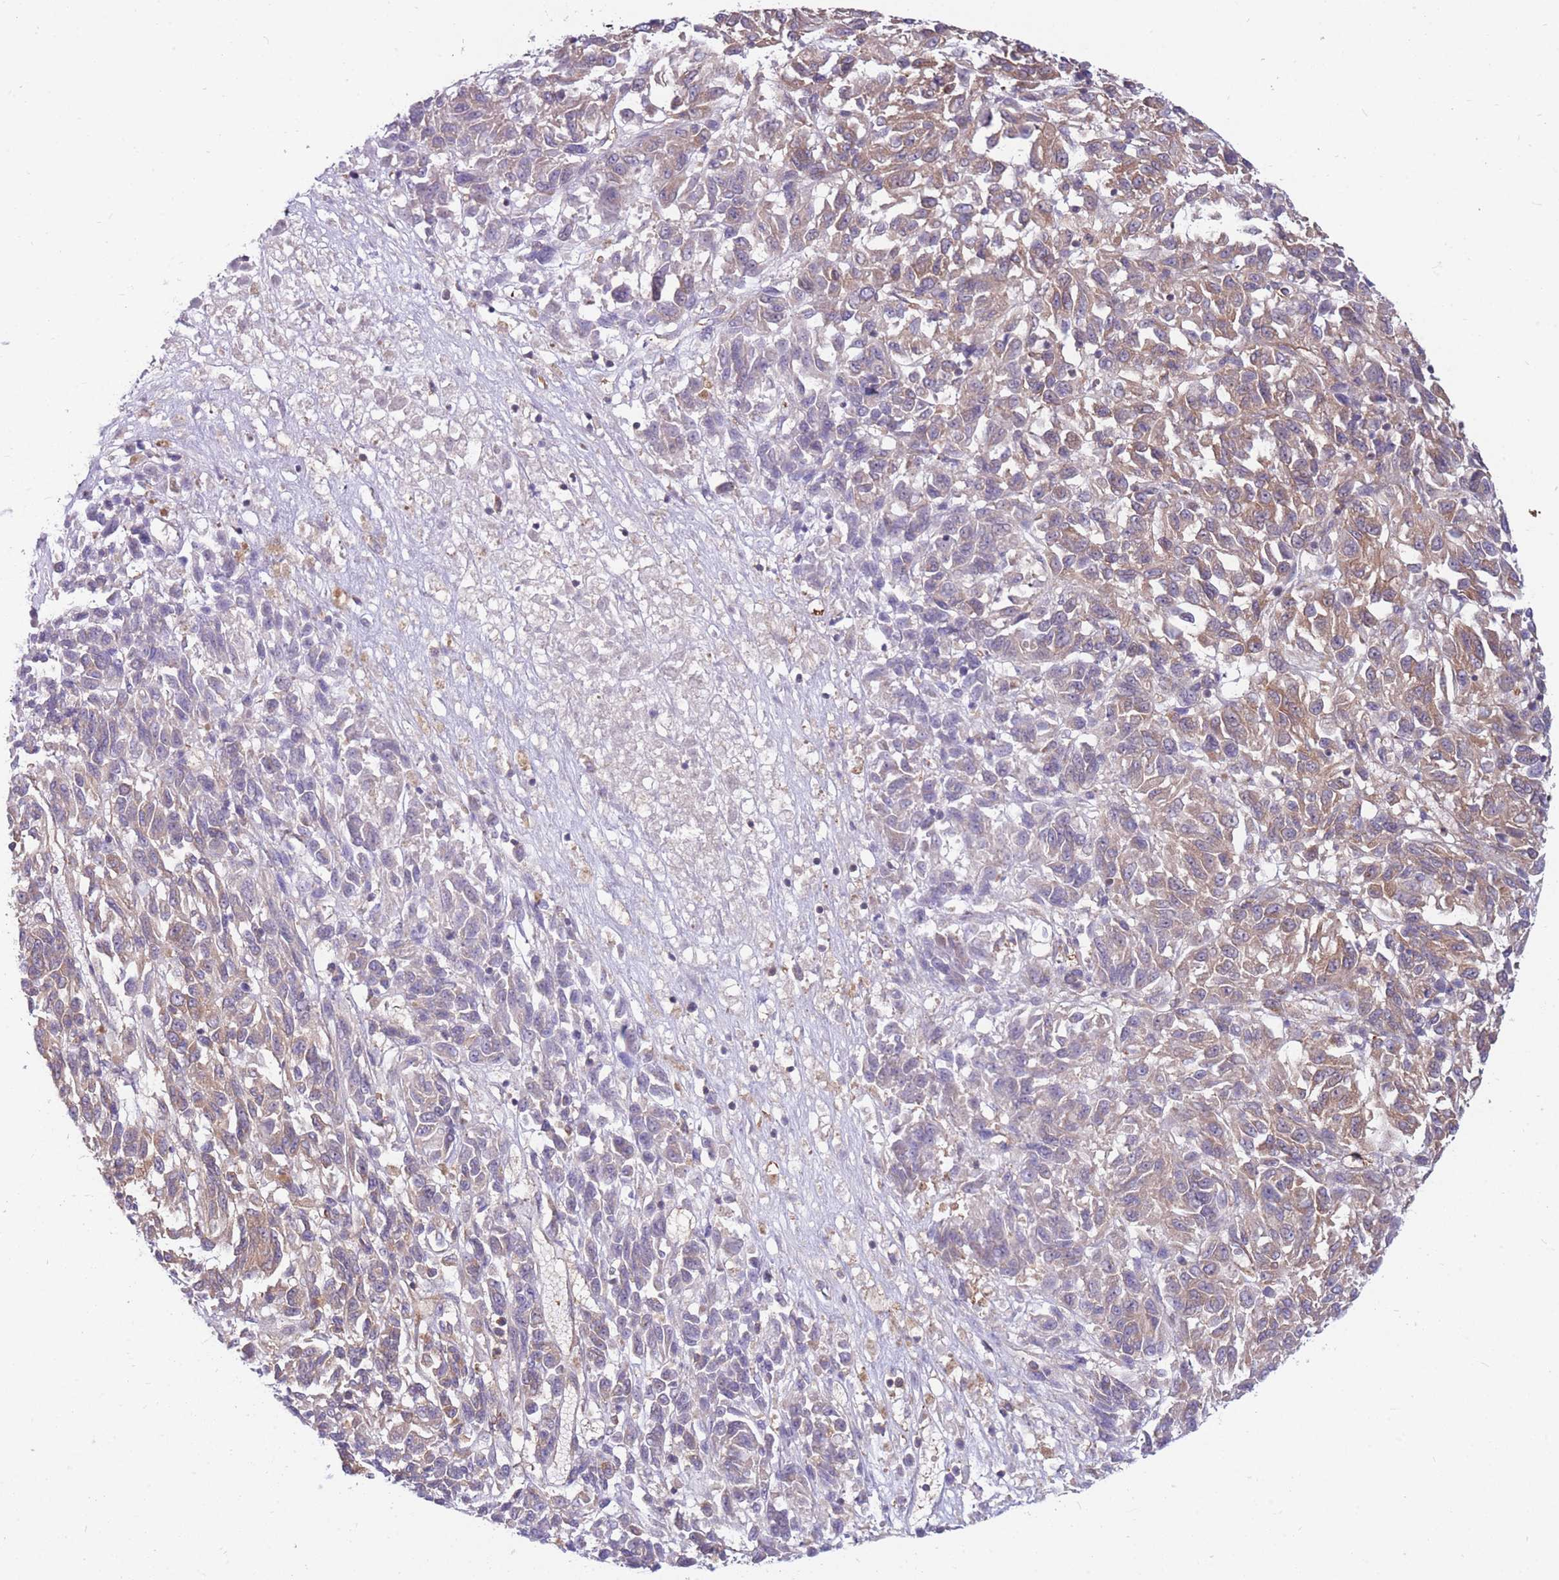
{"staining": {"intensity": "moderate", "quantity": "25%-75%", "location": "cytoplasmic/membranous"}, "tissue": "melanoma", "cell_type": "Tumor cells", "image_type": "cancer", "snomed": [{"axis": "morphology", "description": "Malignant melanoma, Metastatic site"}, {"axis": "topography", "description": "Lung"}], "caption": "Melanoma tissue demonstrates moderate cytoplasmic/membranous positivity in about 25%-75% of tumor cells The staining was performed using DAB (3,3'-diaminobenzidine) to visualize the protein expression in brown, while the nuclei were stained in blue with hematoxylin (Magnification: 20x).", "gene": "GGA1", "patient": {"sex": "male", "age": 64}}